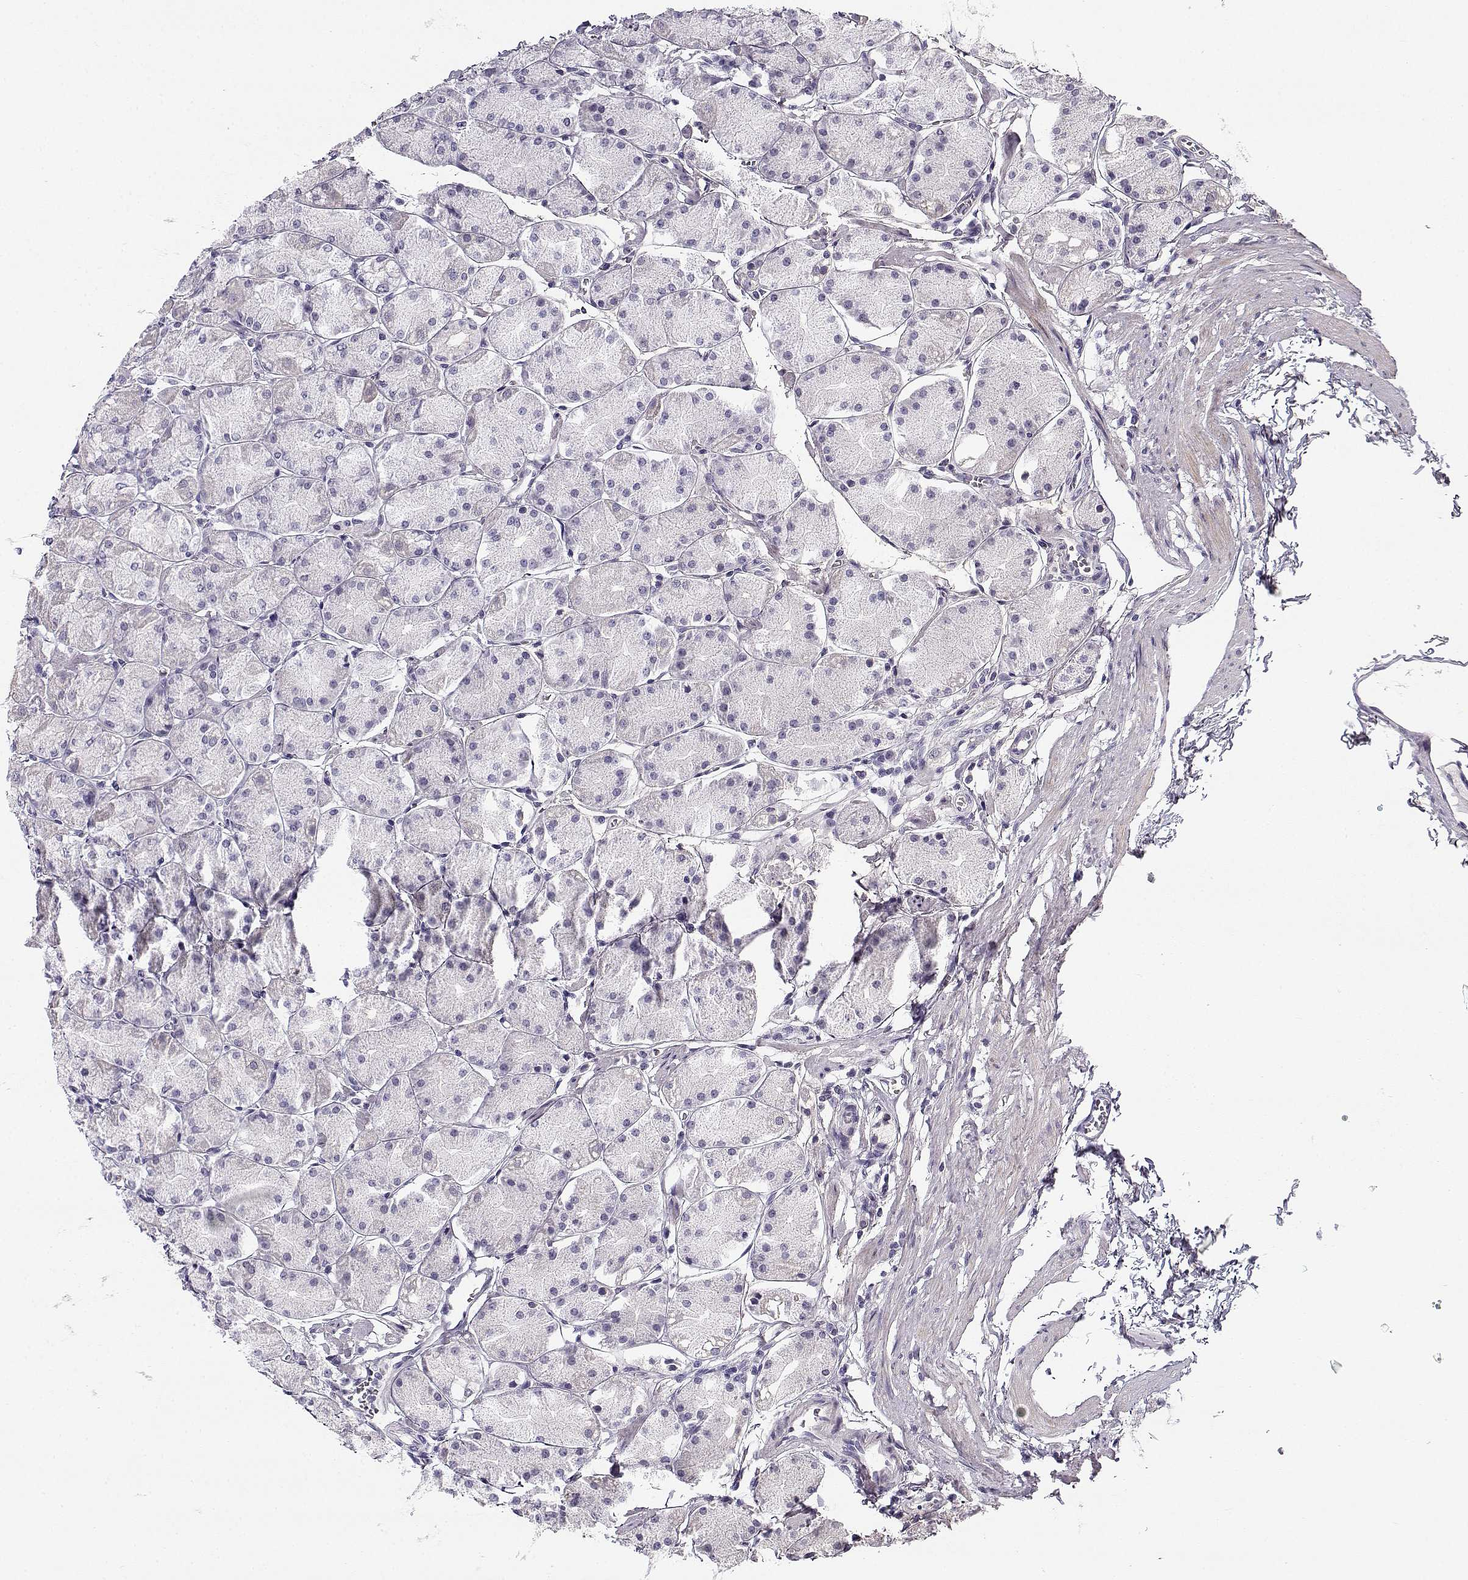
{"staining": {"intensity": "negative", "quantity": "none", "location": "none"}, "tissue": "stomach", "cell_type": "Glandular cells", "image_type": "normal", "snomed": [{"axis": "morphology", "description": "Normal tissue, NOS"}, {"axis": "topography", "description": "Stomach, upper"}], "caption": "Glandular cells are negative for brown protein staining in unremarkable stomach. (DAB (3,3'-diaminobenzidine) immunohistochemistry (IHC) with hematoxylin counter stain).", "gene": "CREB3L3", "patient": {"sex": "male", "age": 60}}